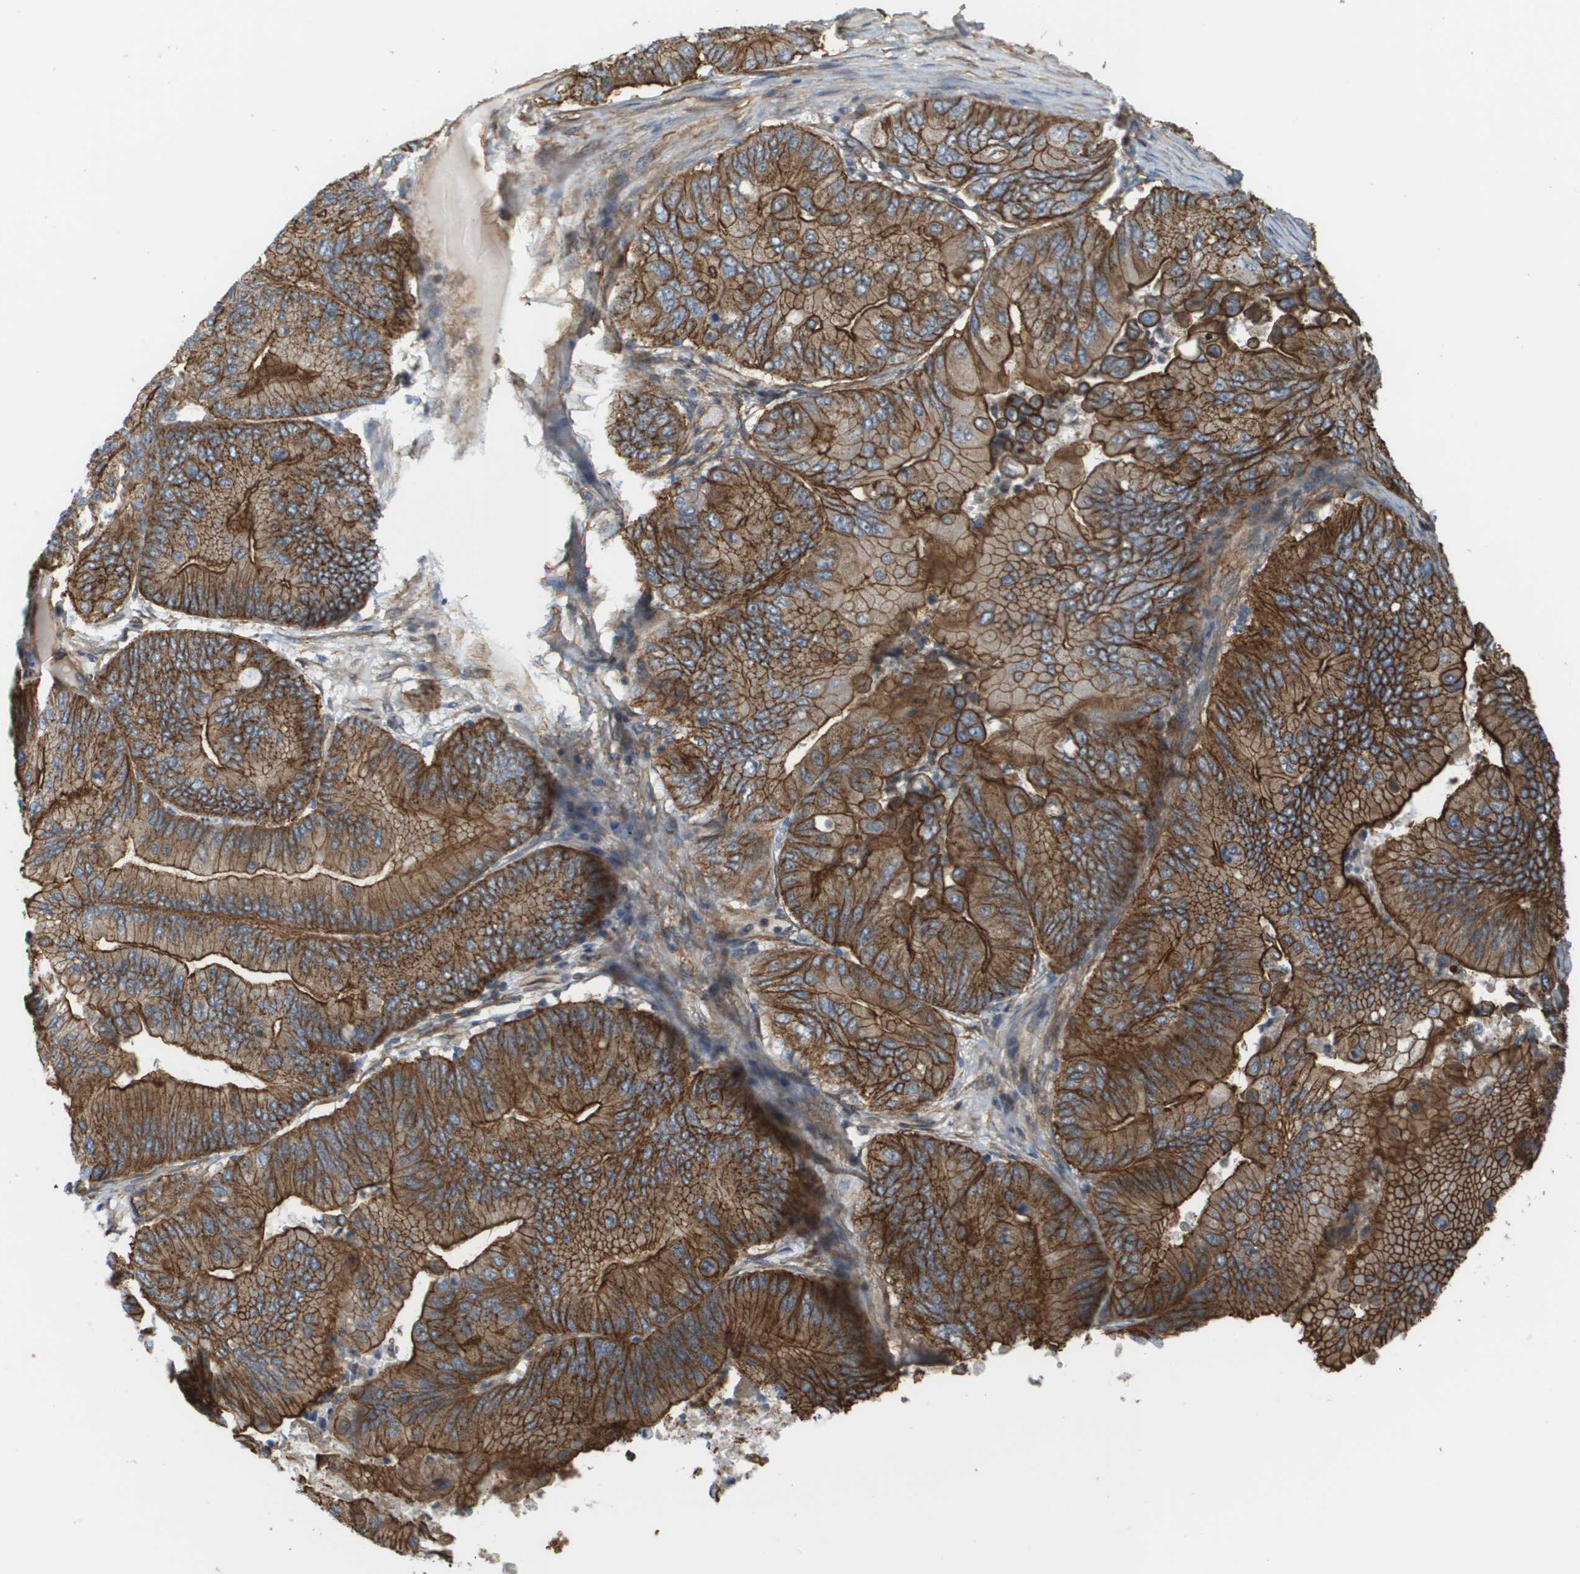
{"staining": {"intensity": "strong", "quantity": ">75%", "location": "cytoplasmic/membranous"}, "tissue": "ovarian cancer", "cell_type": "Tumor cells", "image_type": "cancer", "snomed": [{"axis": "morphology", "description": "Cystadenocarcinoma, mucinous, NOS"}, {"axis": "topography", "description": "Ovary"}], "caption": "DAB (3,3'-diaminobenzidine) immunohistochemical staining of ovarian cancer (mucinous cystadenocarcinoma) displays strong cytoplasmic/membranous protein positivity in about >75% of tumor cells. Immunohistochemistry (ihc) stains the protein of interest in brown and the nuclei are stained blue.", "gene": "SGMS2", "patient": {"sex": "female", "age": 61}}